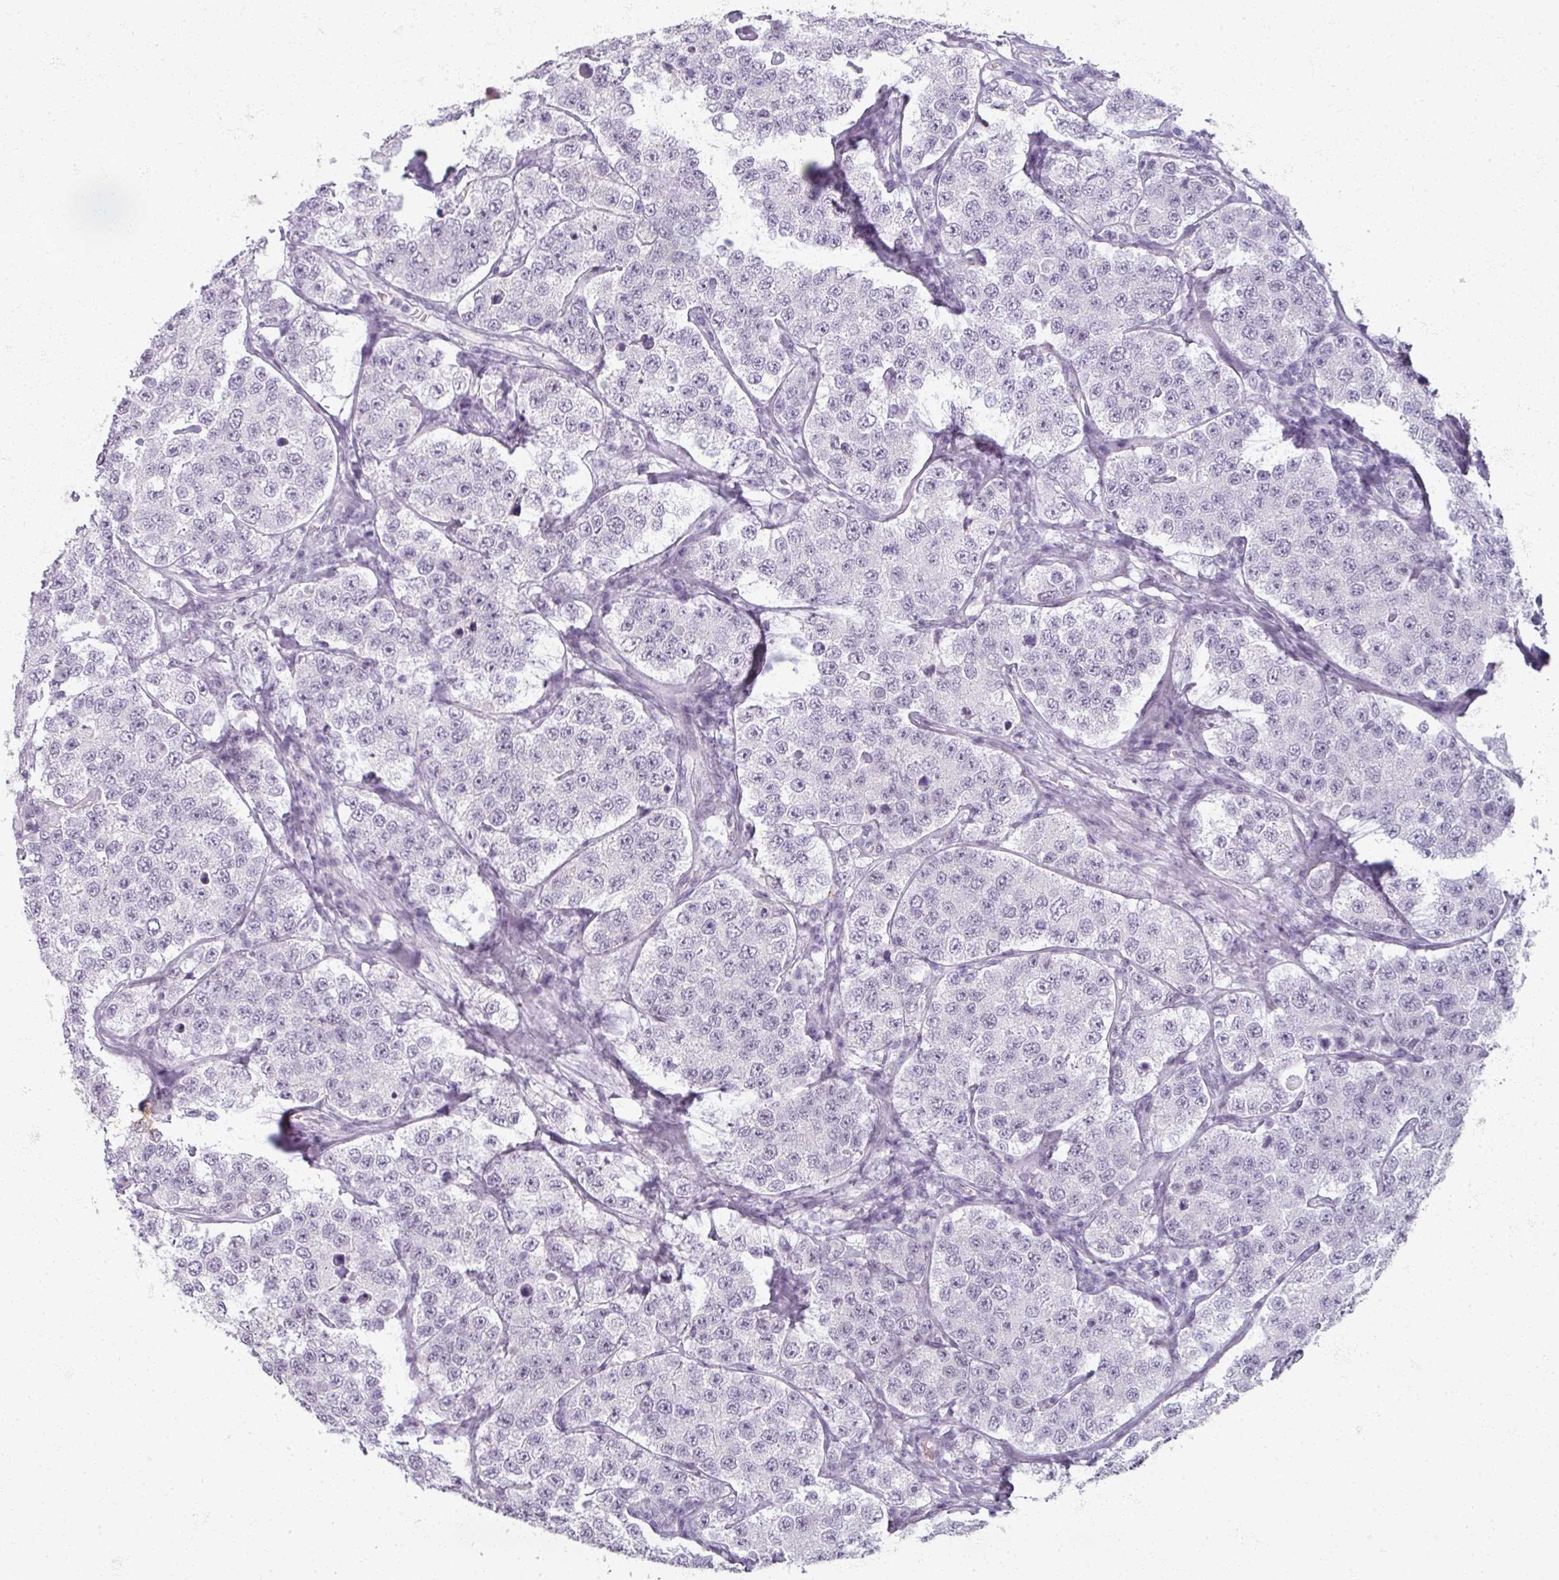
{"staining": {"intensity": "negative", "quantity": "none", "location": "none"}, "tissue": "testis cancer", "cell_type": "Tumor cells", "image_type": "cancer", "snomed": [{"axis": "morphology", "description": "Seminoma, NOS"}, {"axis": "topography", "description": "Testis"}], "caption": "Immunohistochemistry (IHC) histopathology image of neoplastic tissue: seminoma (testis) stained with DAB (3,3'-diaminobenzidine) demonstrates no significant protein expression in tumor cells. (IHC, brightfield microscopy, high magnification).", "gene": "RFPL2", "patient": {"sex": "male", "age": 34}}